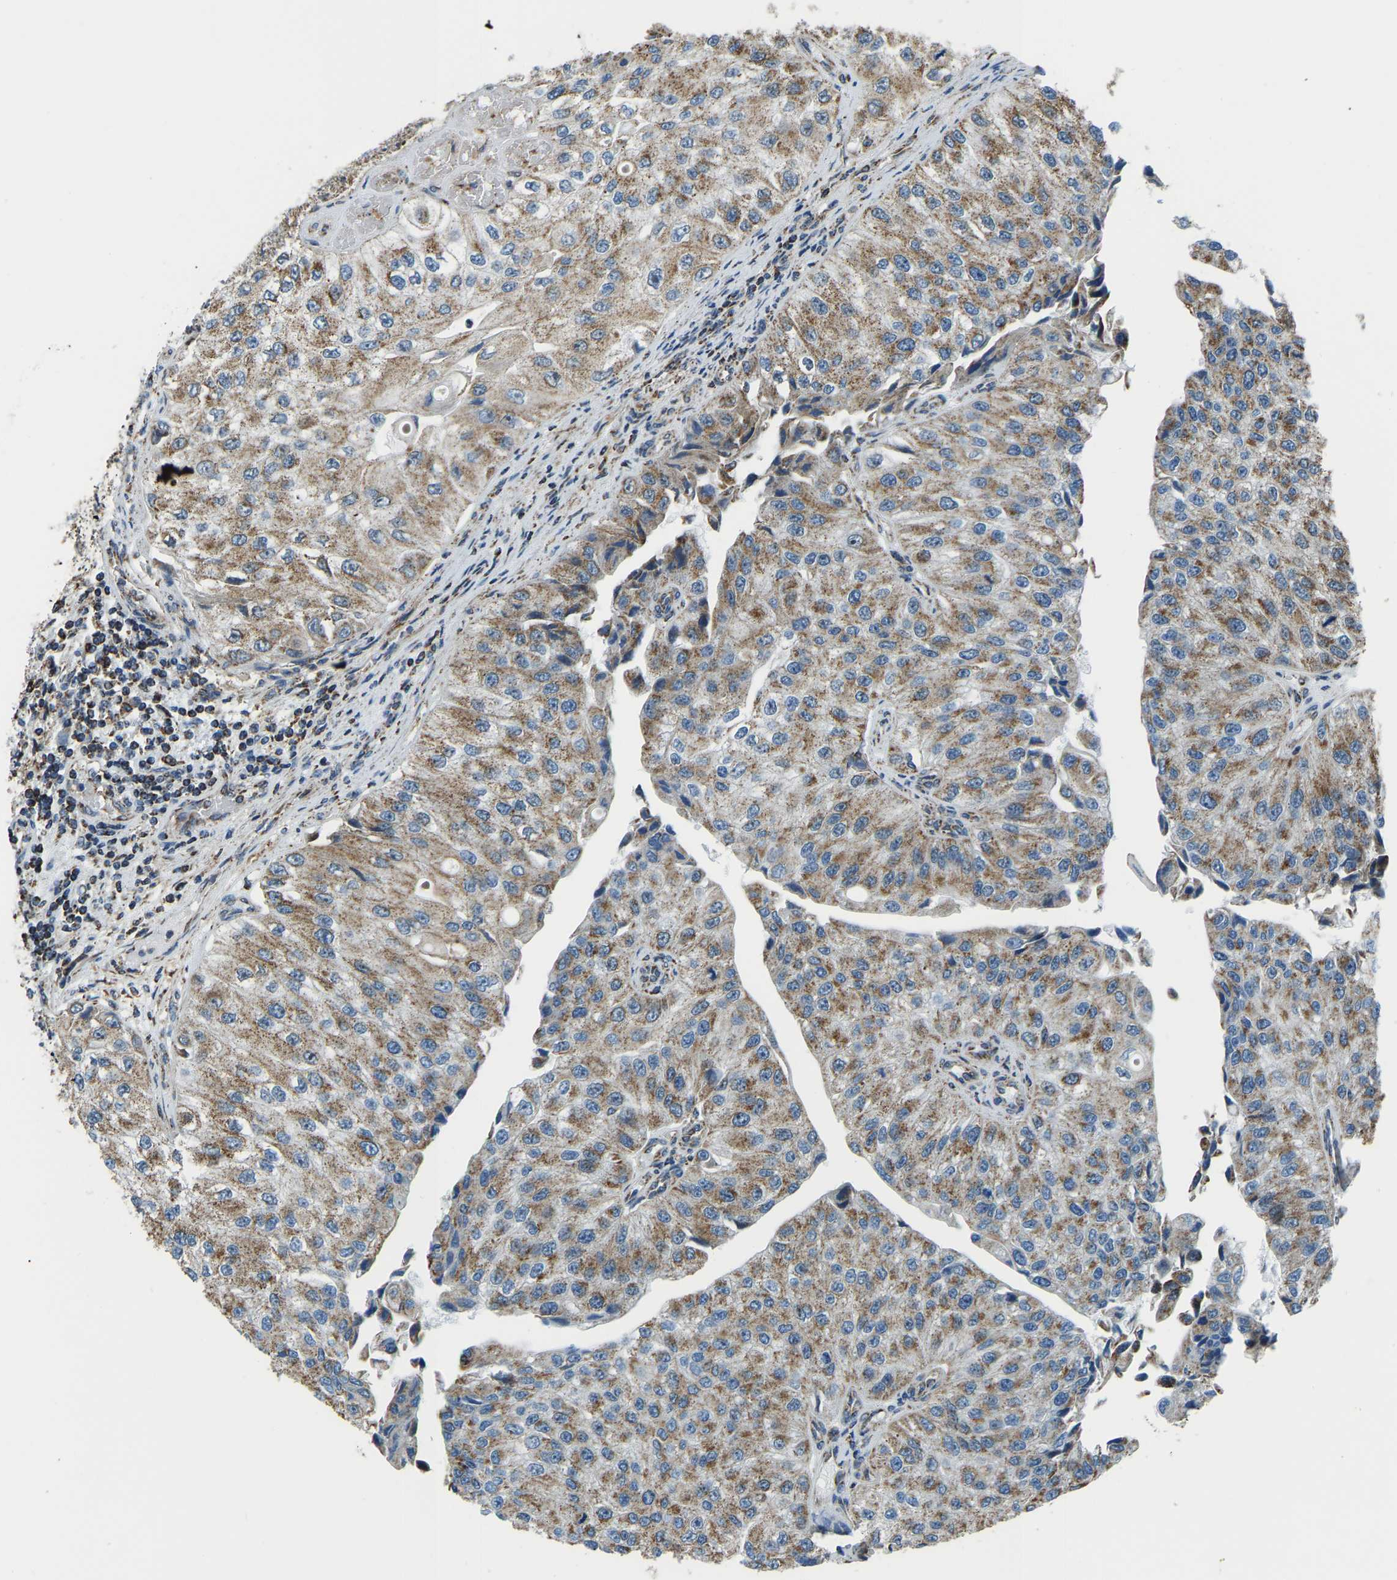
{"staining": {"intensity": "moderate", "quantity": ">75%", "location": "cytoplasmic/membranous"}, "tissue": "urothelial cancer", "cell_type": "Tumor cells", "image_type": "cancer", "snomed": [{"axis": "morphology", "description": "Urothelial carcinoma, High grade"}, {"axis": "topography", "description": "Kidney"}, {"axis": "topography", "description": "Urinary bladder"}], "caption": "Protein expression analysis of urothelial carcinoma (high-grade) demonstrates moderate cytoplasmic/membranous staining in approximately >75% of tumor cells.", "gene": "RBM33", "patient": {"sex": "male", "age": 77}}